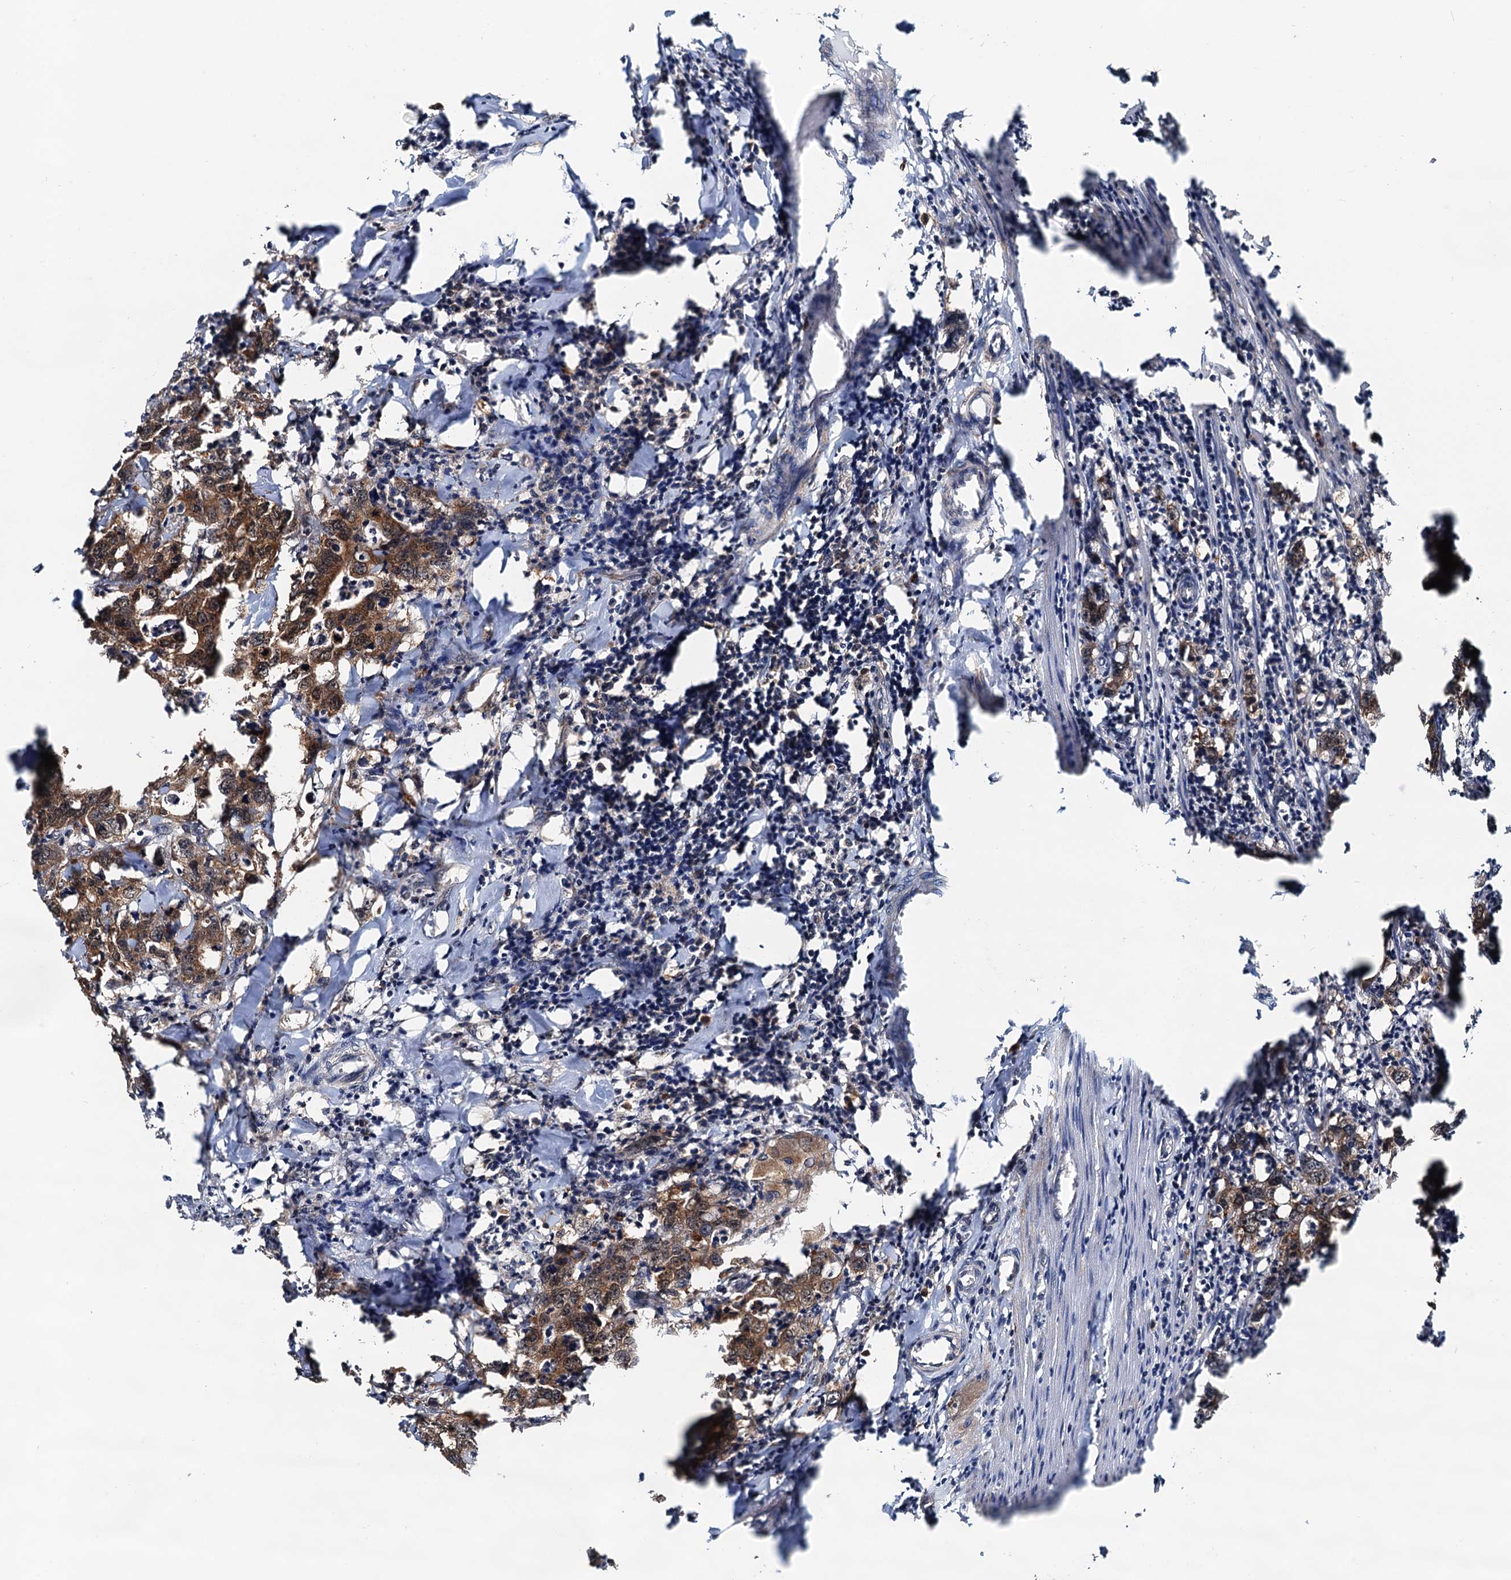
{"staining": {"intensity": "moderate", "quantity": ">75%", "location": "cytoplasmic/membranous"}, "tissue": "colorectal cancer", "cell_type": "Tumor cells", "image_type": "cancer", "snomed": [{"axis": "morphology", "description": "Adenocarcinoma, NOS"}, {"axis": "topography", "description": "Colon"}], "caption": "Tumor cells show moderate cytoplasmic/membranous staining in approximately >75% of cells in adenocarcinoma (colorectal). Nuclei are stained in blue.", "gene": "AAGAB", "patient": {"sex": "female", "age": 75}}